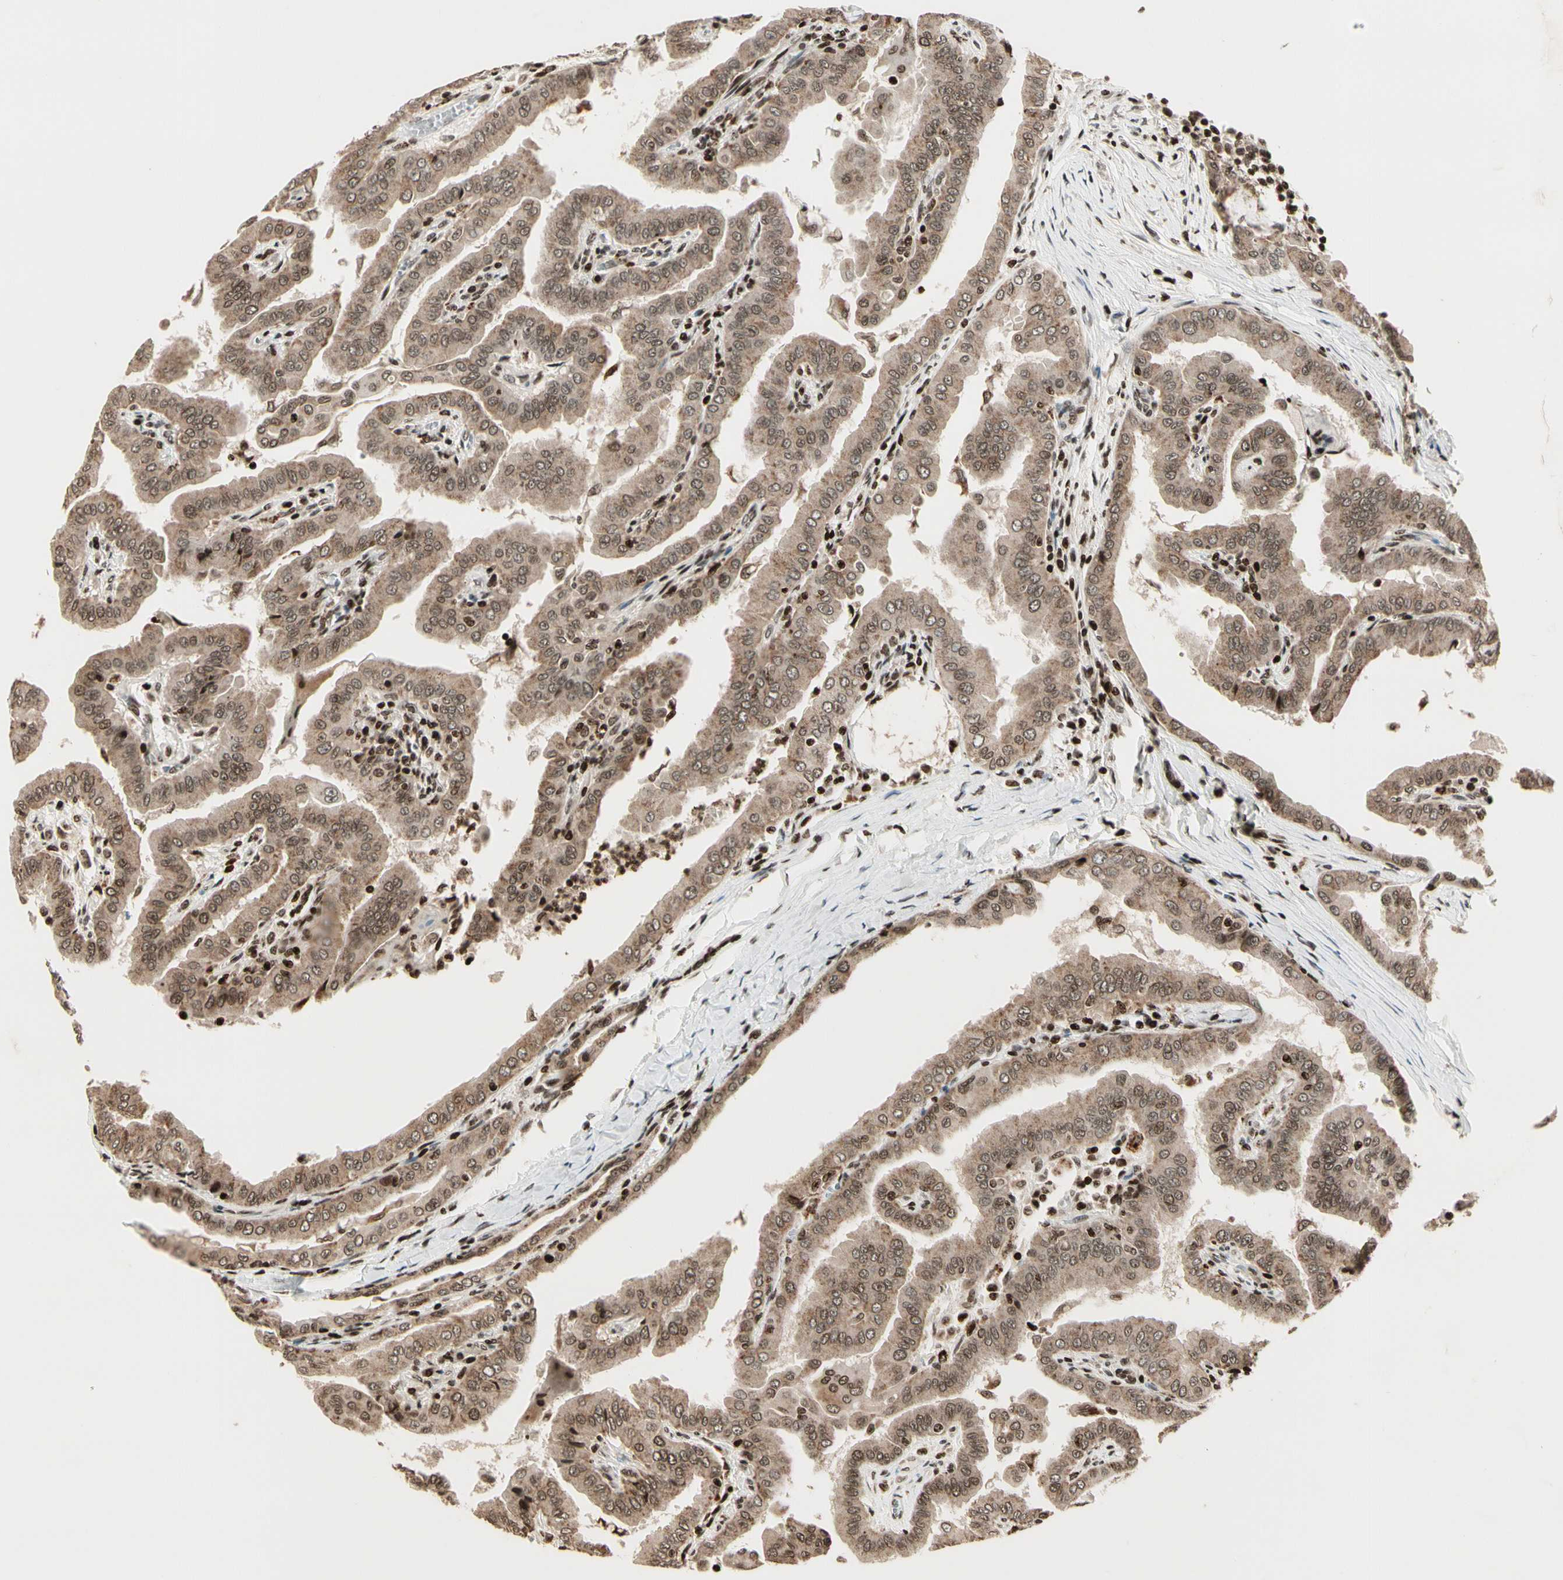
{"staining": {"intensity": "weak", "quantity": ">75%", "location": "cytoplasmic/membranous,nuclear"}, "tissue": "thyroid cancer", "cell_type": "Tumor cells", "image_type": "cancer", "snomed": [{"axis": "morphology", "description": "Papillary adenocarcinoma, NOS"}, {"axis": "topography", "description": "Thyroid gland"}], "caption": "This photomicrograph demonstrates immunohistochemistry (IHC) staining of human thyroid papillary adenocarcinoma, with low weak cytoplasmic/membranous and nuclear expression in about >75% of tumor cells.", "gene": "TSHZ3", "patient": {"sex": "male", "age": 33}}